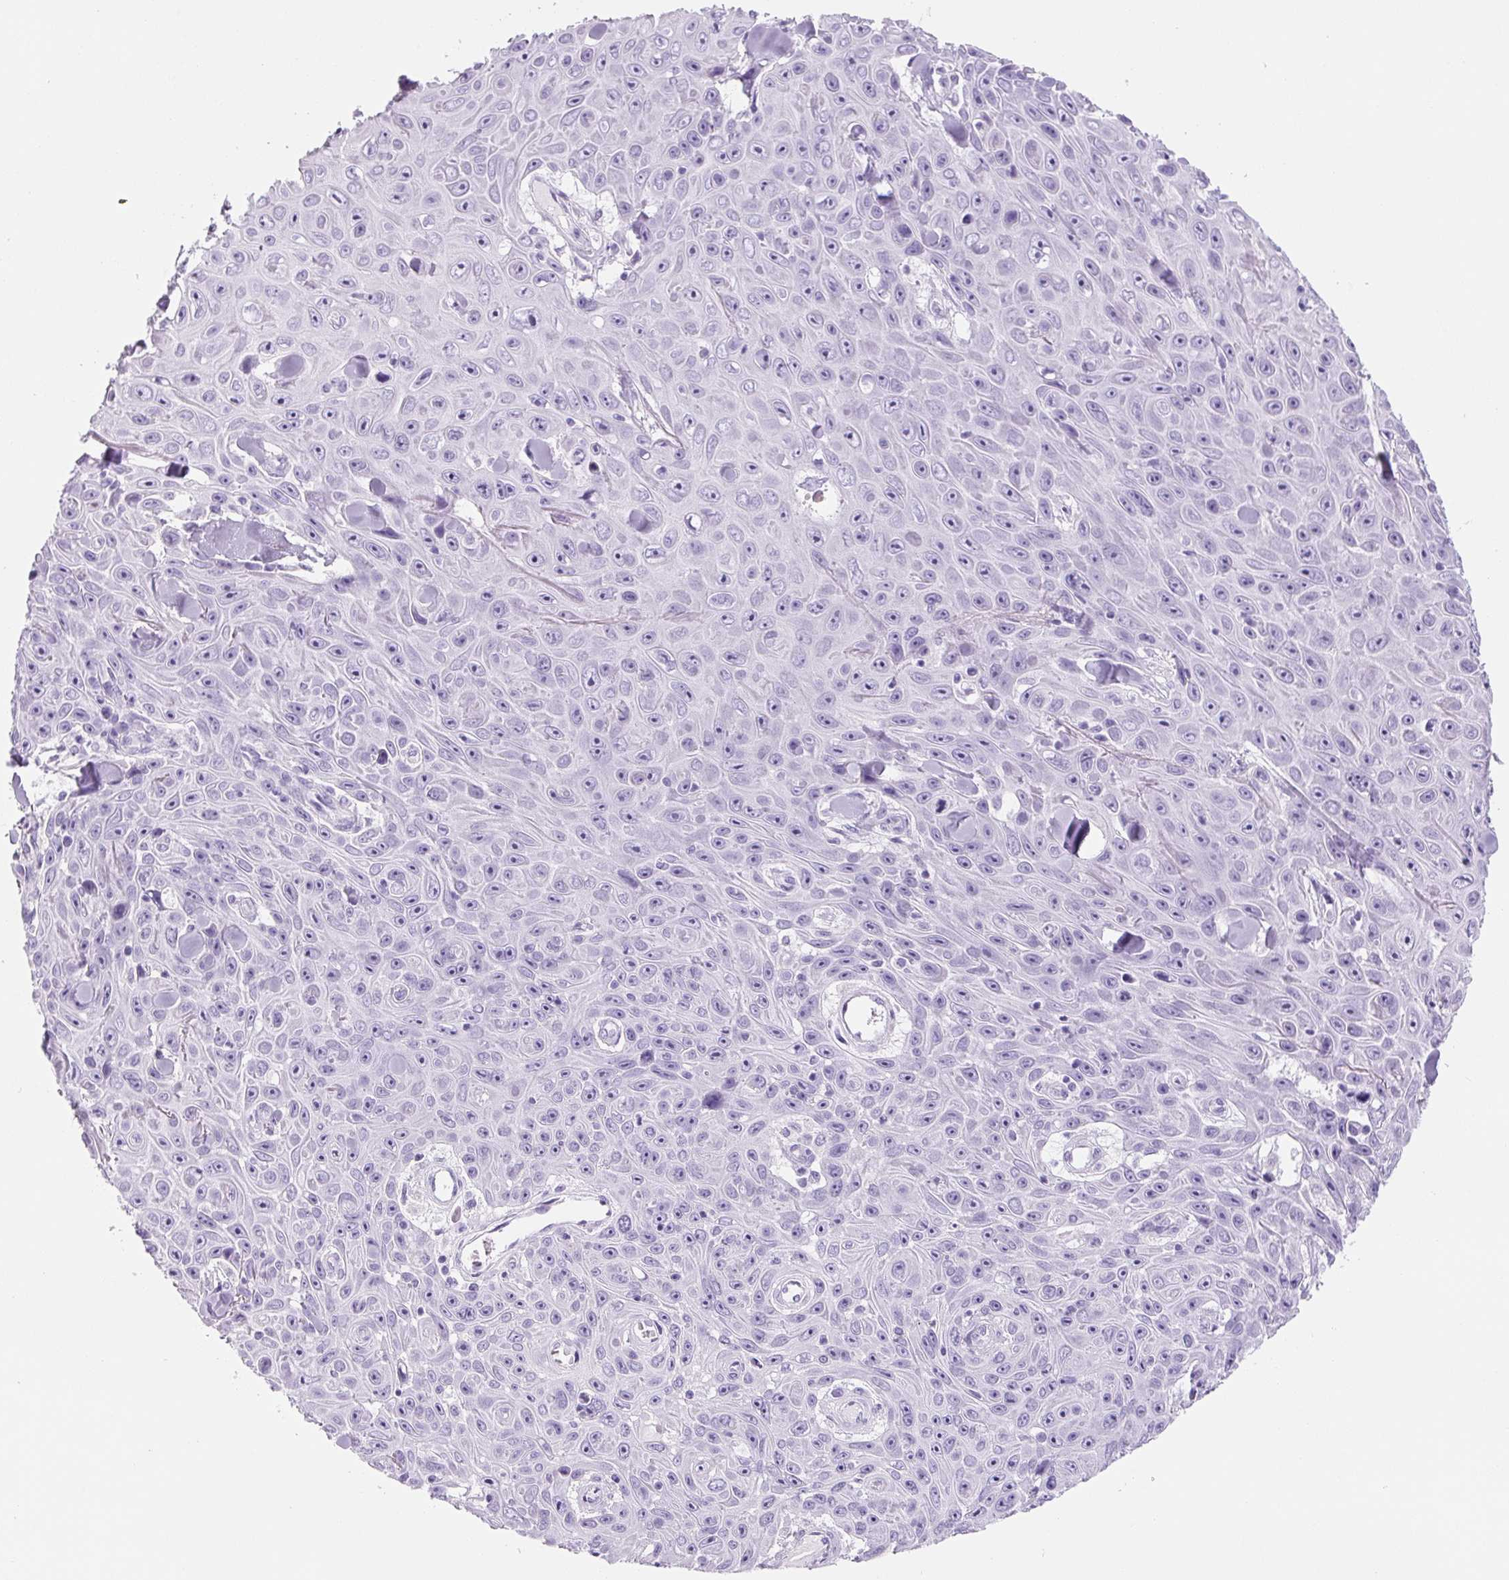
{"staining": {"intensity": "negative", "quantity": "none", "location": "none"}, "tissue": "skin cancer", "cell_type": "Tumor cells", "image_type": "cancer", "snomed": [{"axis": "morphology", "description": "Squamous cell carcinoma, NOS"}, {"axis": "topography", "description": "Skin"}], "caption": "A photomicrograph of human squamous cell carcinoma (skin) is negative for staining in tumor cells.", "gene": "YIF1B", "patient": {"sex": "male", "age": 82}}